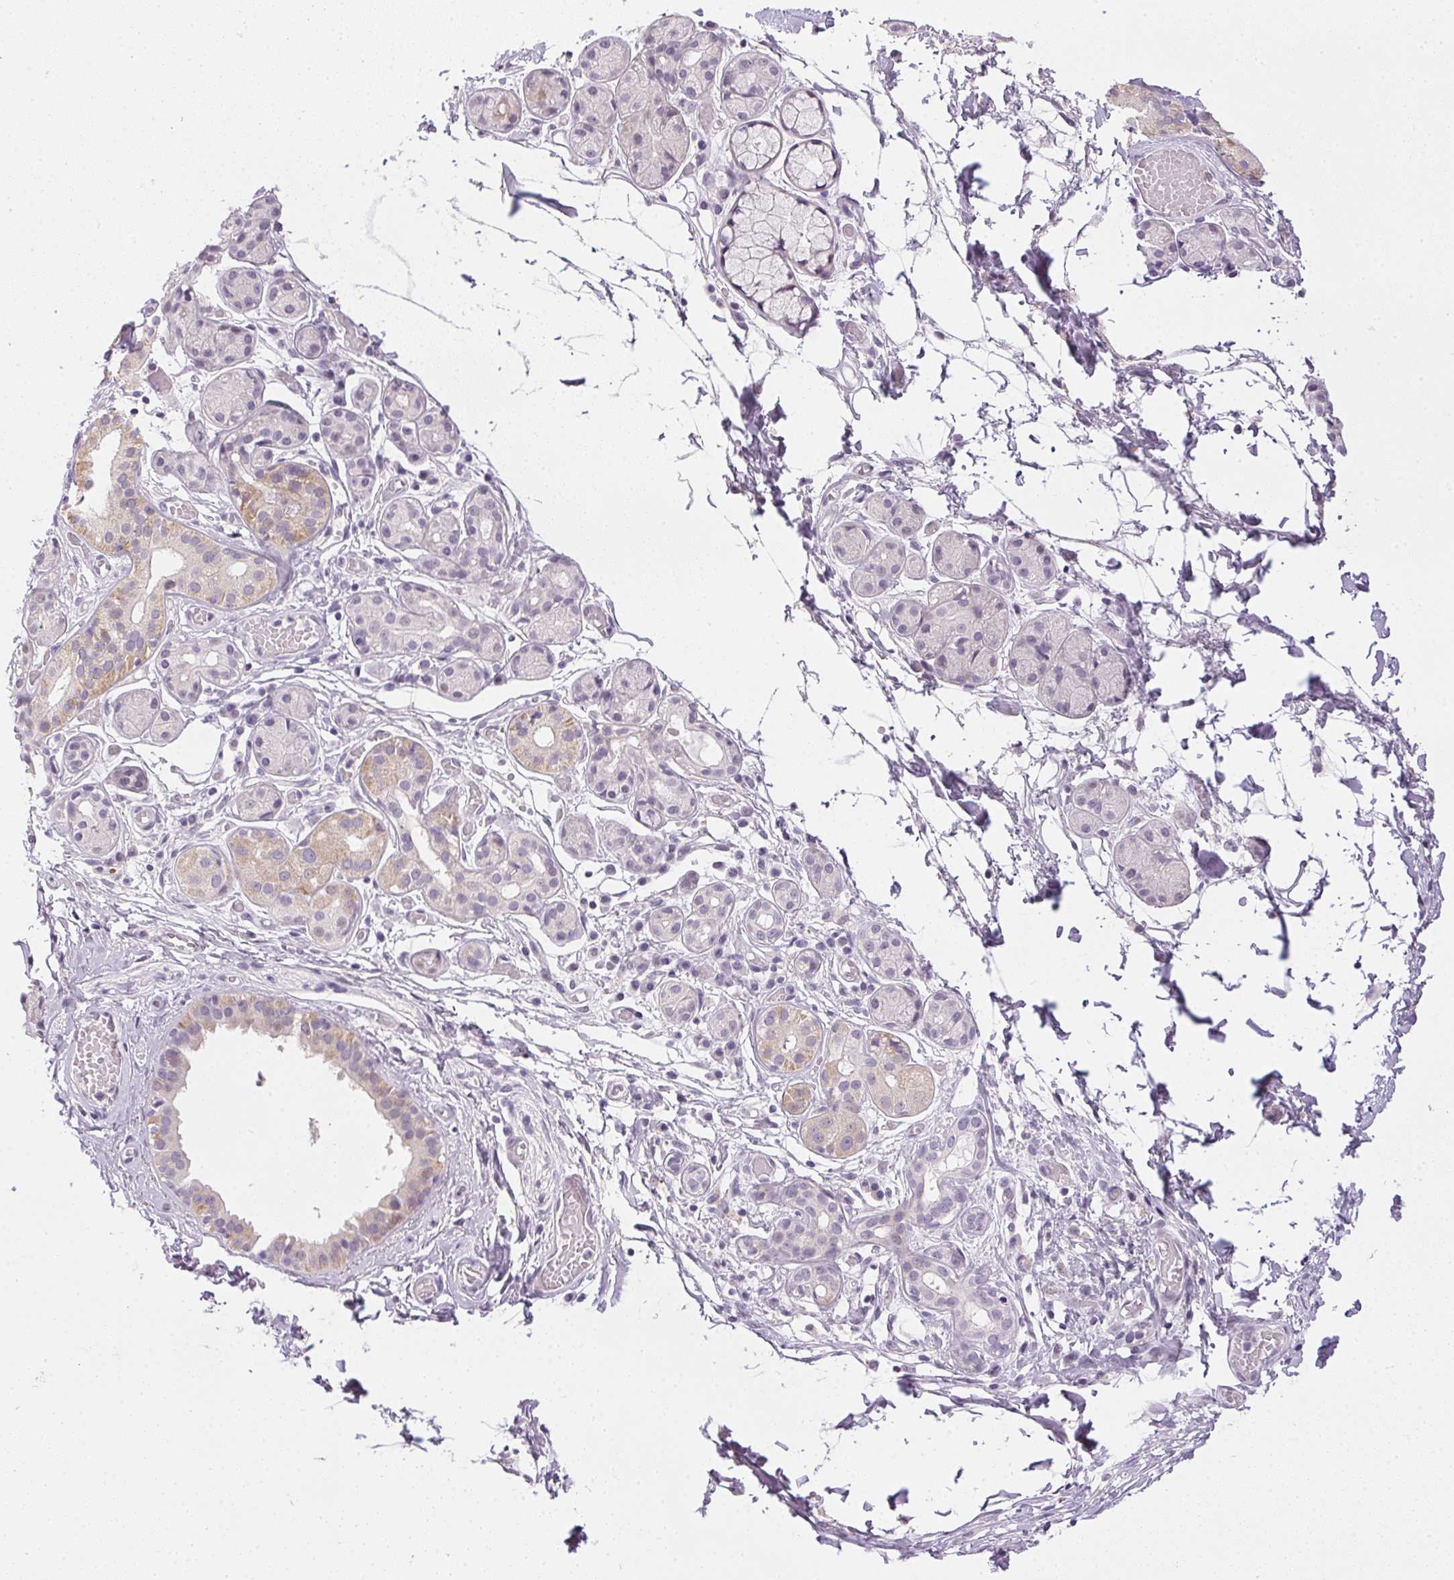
{"staining": {"intensity": "moderate", "quantity": "<25%", "location": "cytoplasmic/membranous"}, "tissue": "salivary gland", "cell_type": "Glandular cells", "image_type": "normal", "snomed": [{"axis": "morphology", "description": "Normal tissue, NOS"}, {"axis": "topography", "description": "Salivary gland"}, {"axis": "topography", "description": "Peripheral nerve tissue"}], "caption": "DAB immunohistochemical staining of benign salivary gland demonstrates moderate cytoplasmic/membranous protein staining in approximately <25% of glandular cells.", "gene": "GSDMC", "patient": {"sex": "male", "age": 71}}